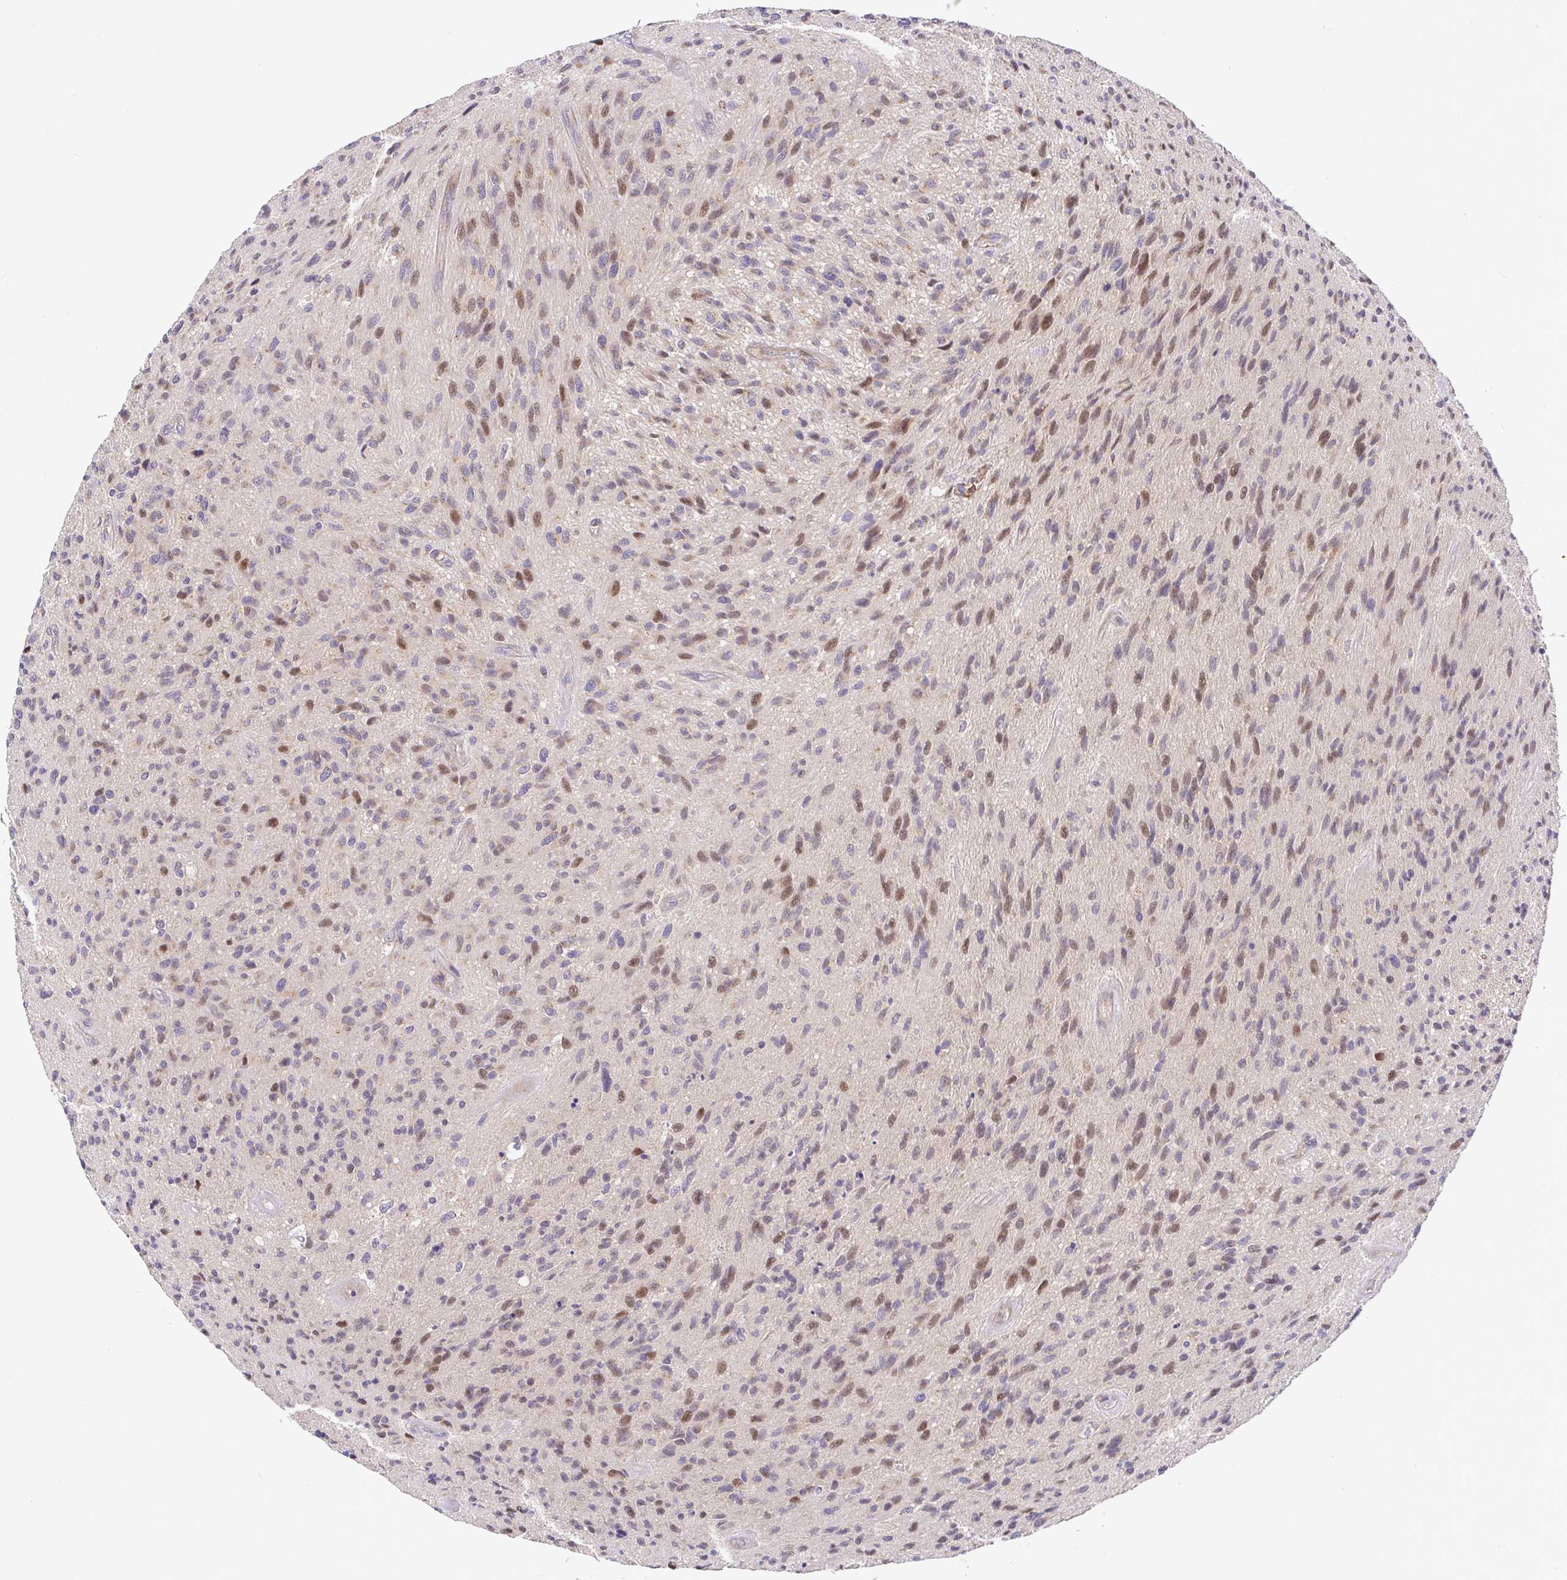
{"staining": {"intensity": "weak", "quantity": "<25%", "location": "nuclear"}, "tissue": "glioma", "cell_type": "Tumor cells", "image_type": "cancer", "snomed": [{"axis": "morphology", "description": "Glioma, malignant, High grade"}, {"axis": "topography", "description": "Brain"}], "caption": "A high-resolution photomicrograph shows immunohistochemistry staining of glioma, which exhibits no significant staining in tumor cells.", "gene": "ELP1", "patient": {"sex": "male", "age": 54}}